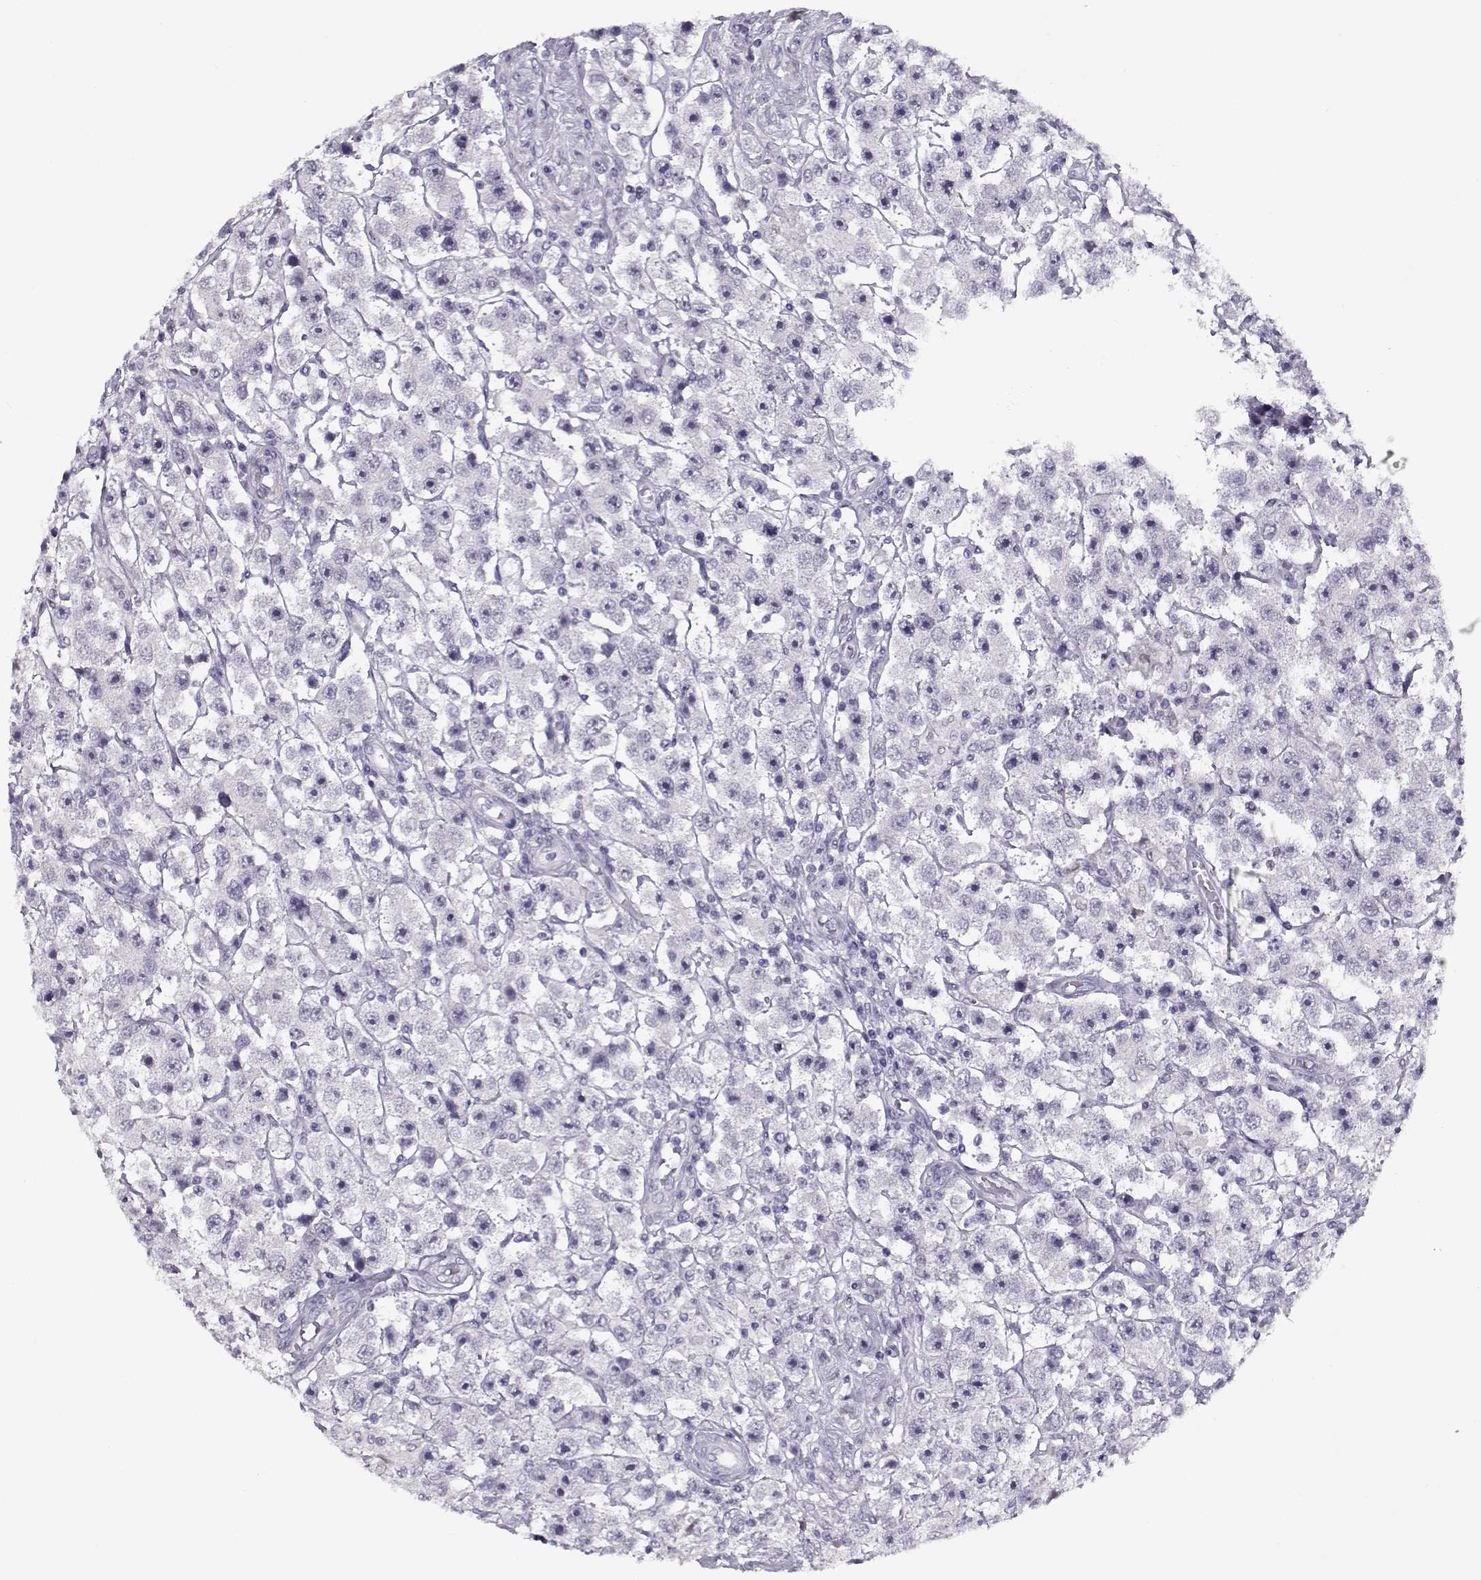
{"staining": {"intensity": "negative", "quantity": "none", "location": "none"}, "tissue": "testis cancer", "cell_type": "Tumor cells", "image_type": "cancer", "snomed": [{"axis": "morphology", "description": "Seminoma, NOS"}, {"axis": "topography", "description": "Testis"}], "caption": "The histopathology image exhibits no significant staining in tumor cells of seminoma (testis). (DAB immunohistochemistry (IHC) visualized using brightfield microscopy, high magnification).", "gene": "CIBAR1", "patient": {"sex": "male", "age": 45}}